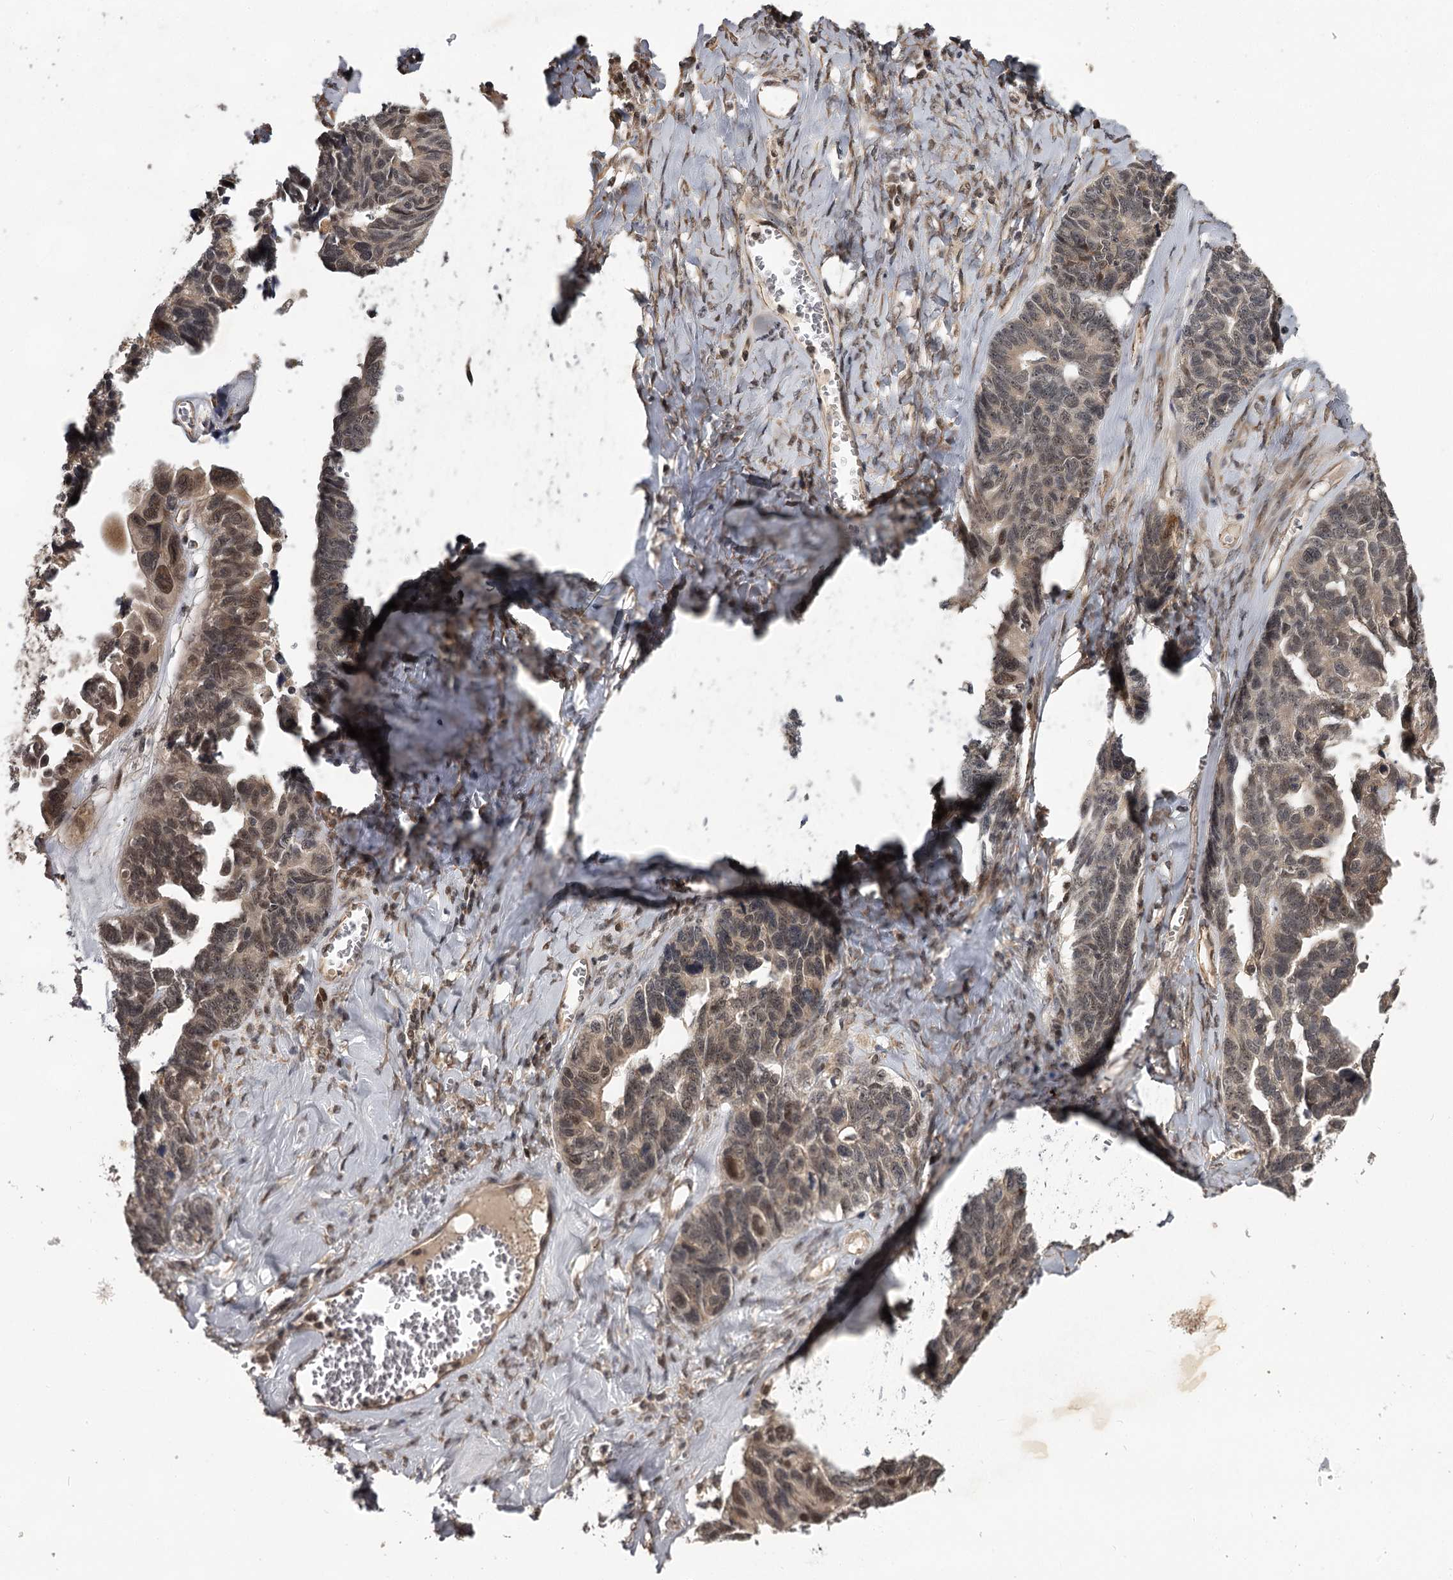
{"staining": {"intensity": "weak", "quantity": ">75%", "location": "cytoplasmic/membranous"}, "tissue": "ovarian cancer", "cell_type": "Tumor cells", "image_type": "cancer", "snomed": [{"axis": "morphology", "description": "Cystadenocarcinoma, serous, NOS"}, {"axis": "topography", "description": "Ovary"}], "caption": "Immunohistochemistry (IHC) staining of serous cystadenocarcinoma (ovarian), which shows low levels of weak cytoplasmic/membranous expression in about >75% of tumor cells indicating weak cytoplasmic/membranous protein staining. The staining was performed using DAB (3,3'-diaminobenzidine) (brown) for protein detection and nuclei were counterstained in hematoxylin (blue).", "gene": "MAML3", "patient": {"sex": "female", "age": 79}}